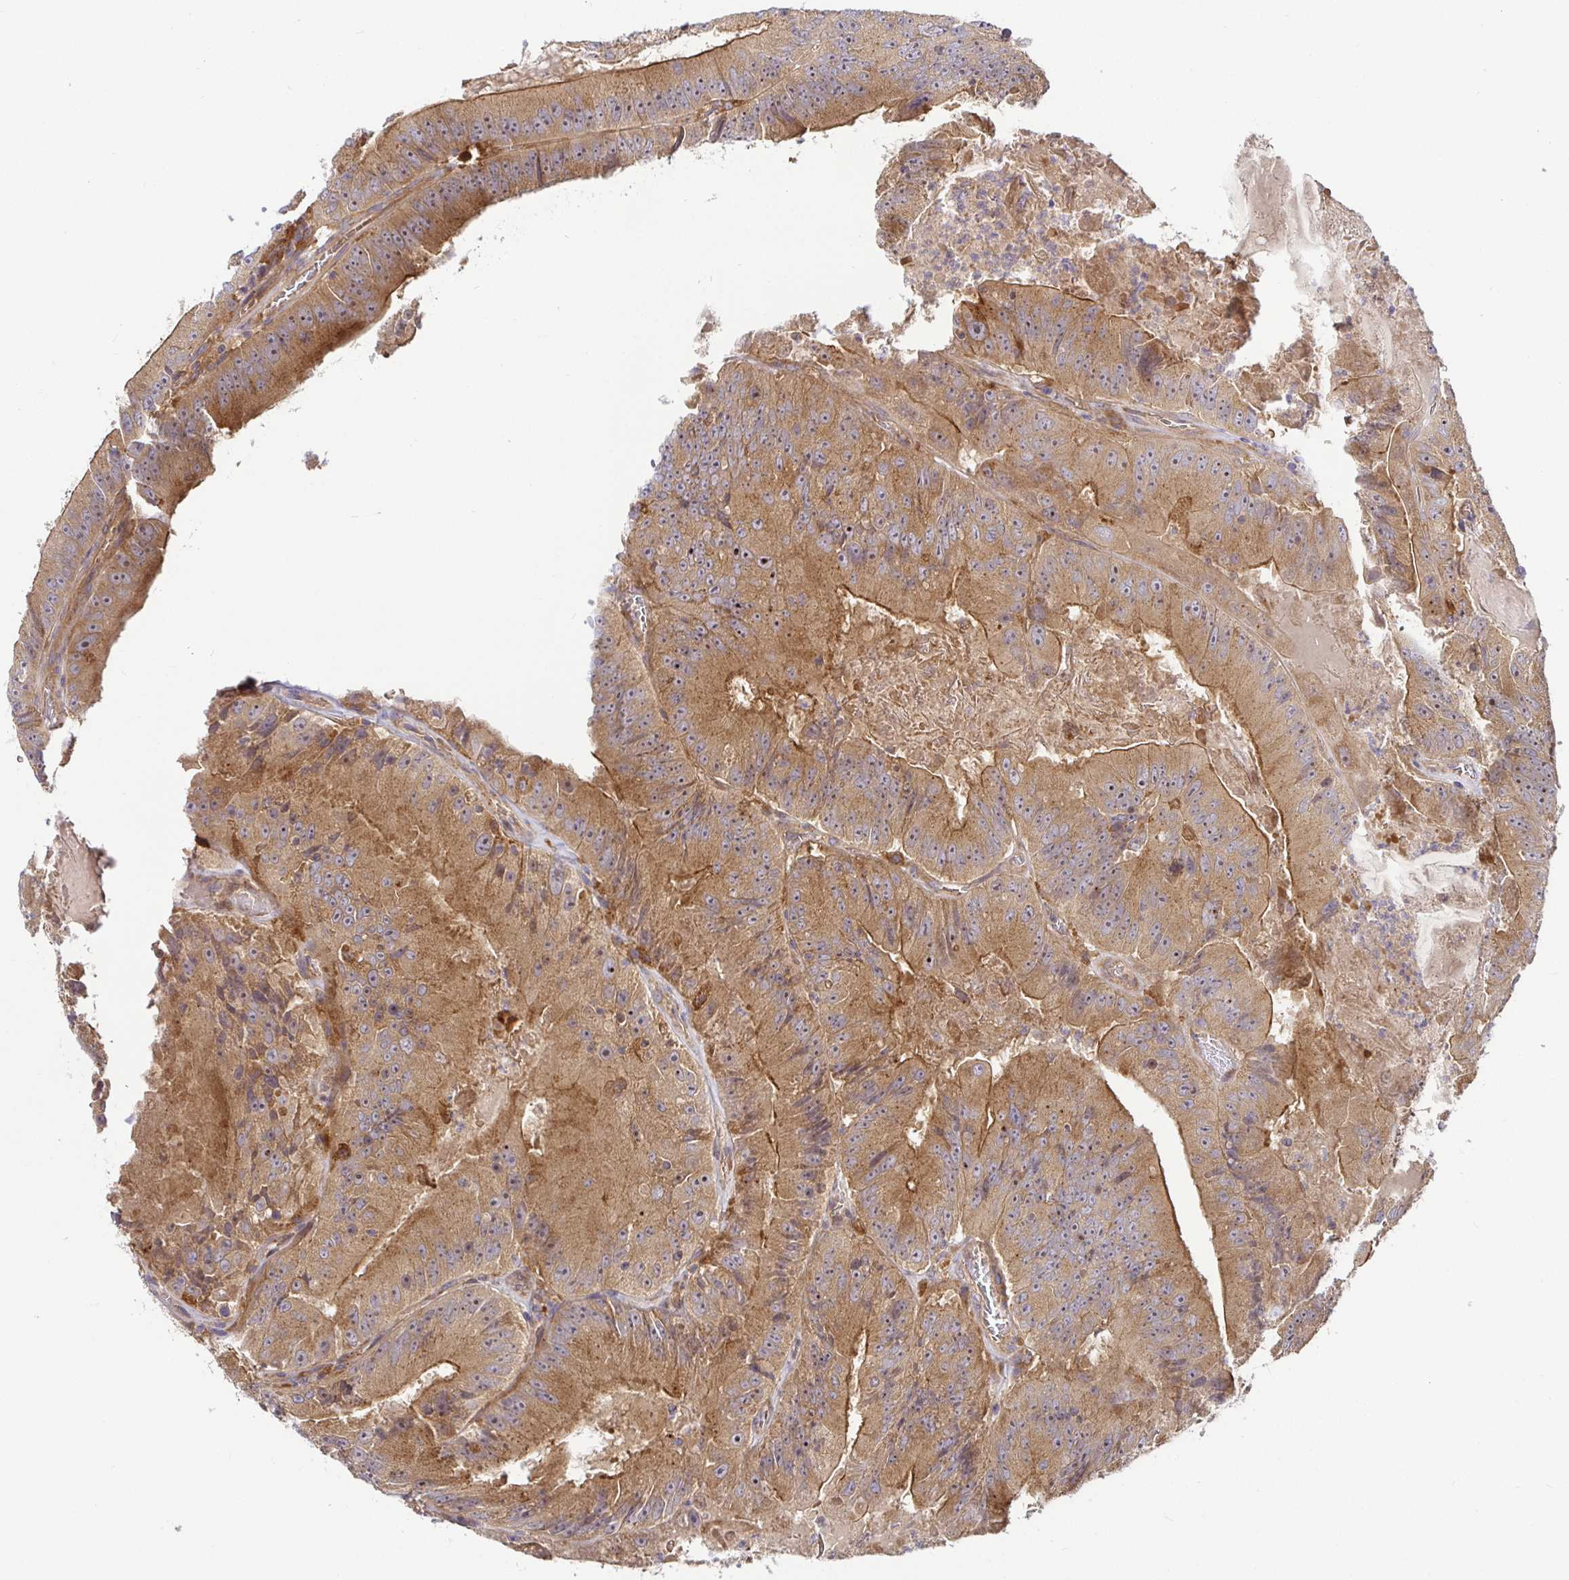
{"staining": {"intensity": "moderate", "quantity": ">75%", "location": "cytoplasmic/membranous"}, "tissue": "colorectal cancer", "cell_type": "Tumor cells", "image_type": "cancer", "snomed": [{"axis": "morphology", "description": "Adenocarcinoma, NOS"}, {"axis": "topography", "description": "Colon"}], "caption": "This is an image of immunohistochemistry staining of colorectal adenocarcinoma, which shows moderate positivity in the cytoplasmic/membranous of tumor cells.", "gene": "SNX8", "patient": {"sex": "female", "age": 86}}